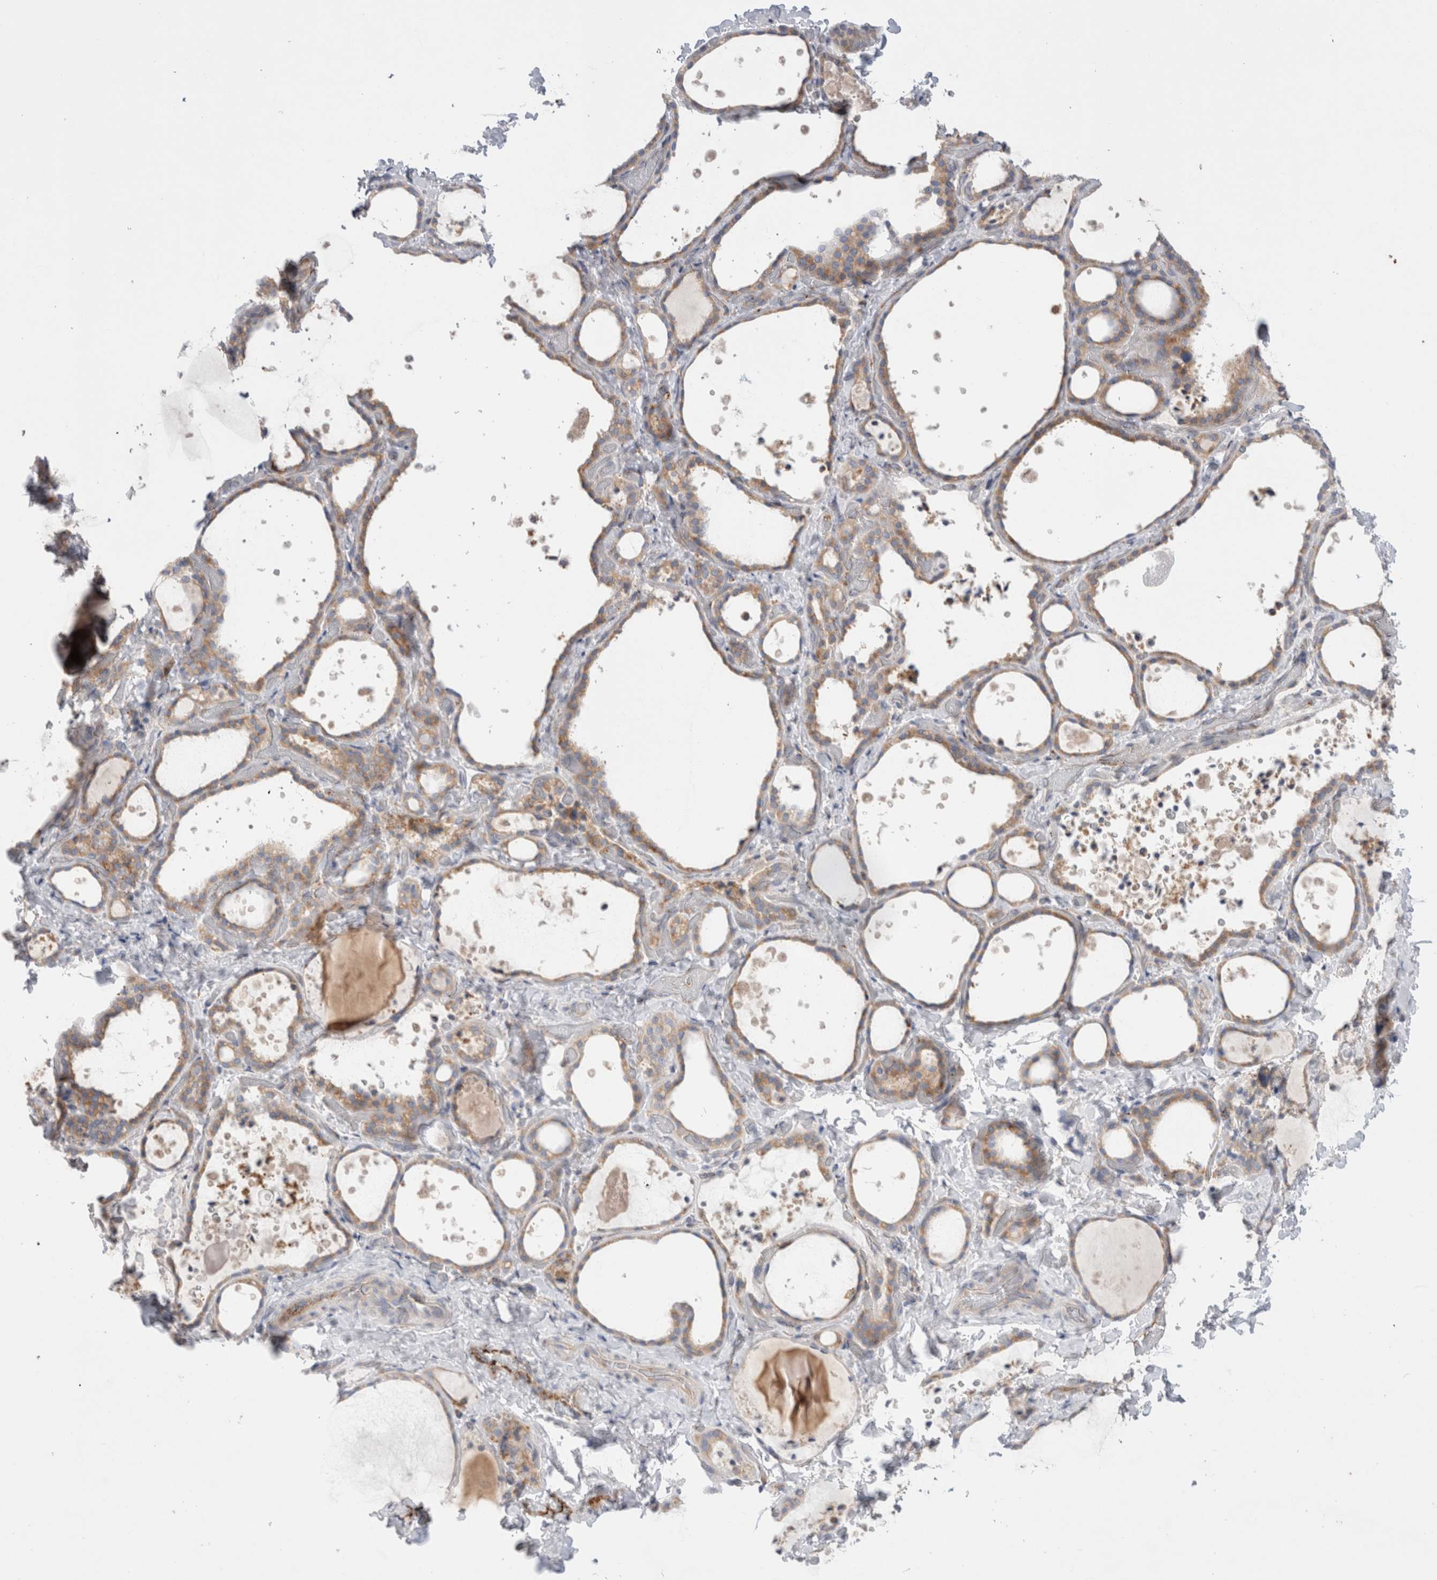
{"staining": {"intensity": "moderate", "quantity": ">75%", "location": "cytoplasmic/membranous"}, "tissue": "thyroid gland", "cell_type": "Glandular cells", "image_type": "normal", "snomed": [{"axis": "morphology", "description": "Normal tissue, NOS"}, {"axis": "topography", "description": "Thyroid gland"}], "caption": "IHC image of benign human thyroid gland stained for a protein (brown), which demonstrates medium levels of moderate cytoplasmic/membranous staining in about >75% of glandular cells.", "gene": "CNPY4", "patient": {"sex": "female", "age": 44}}